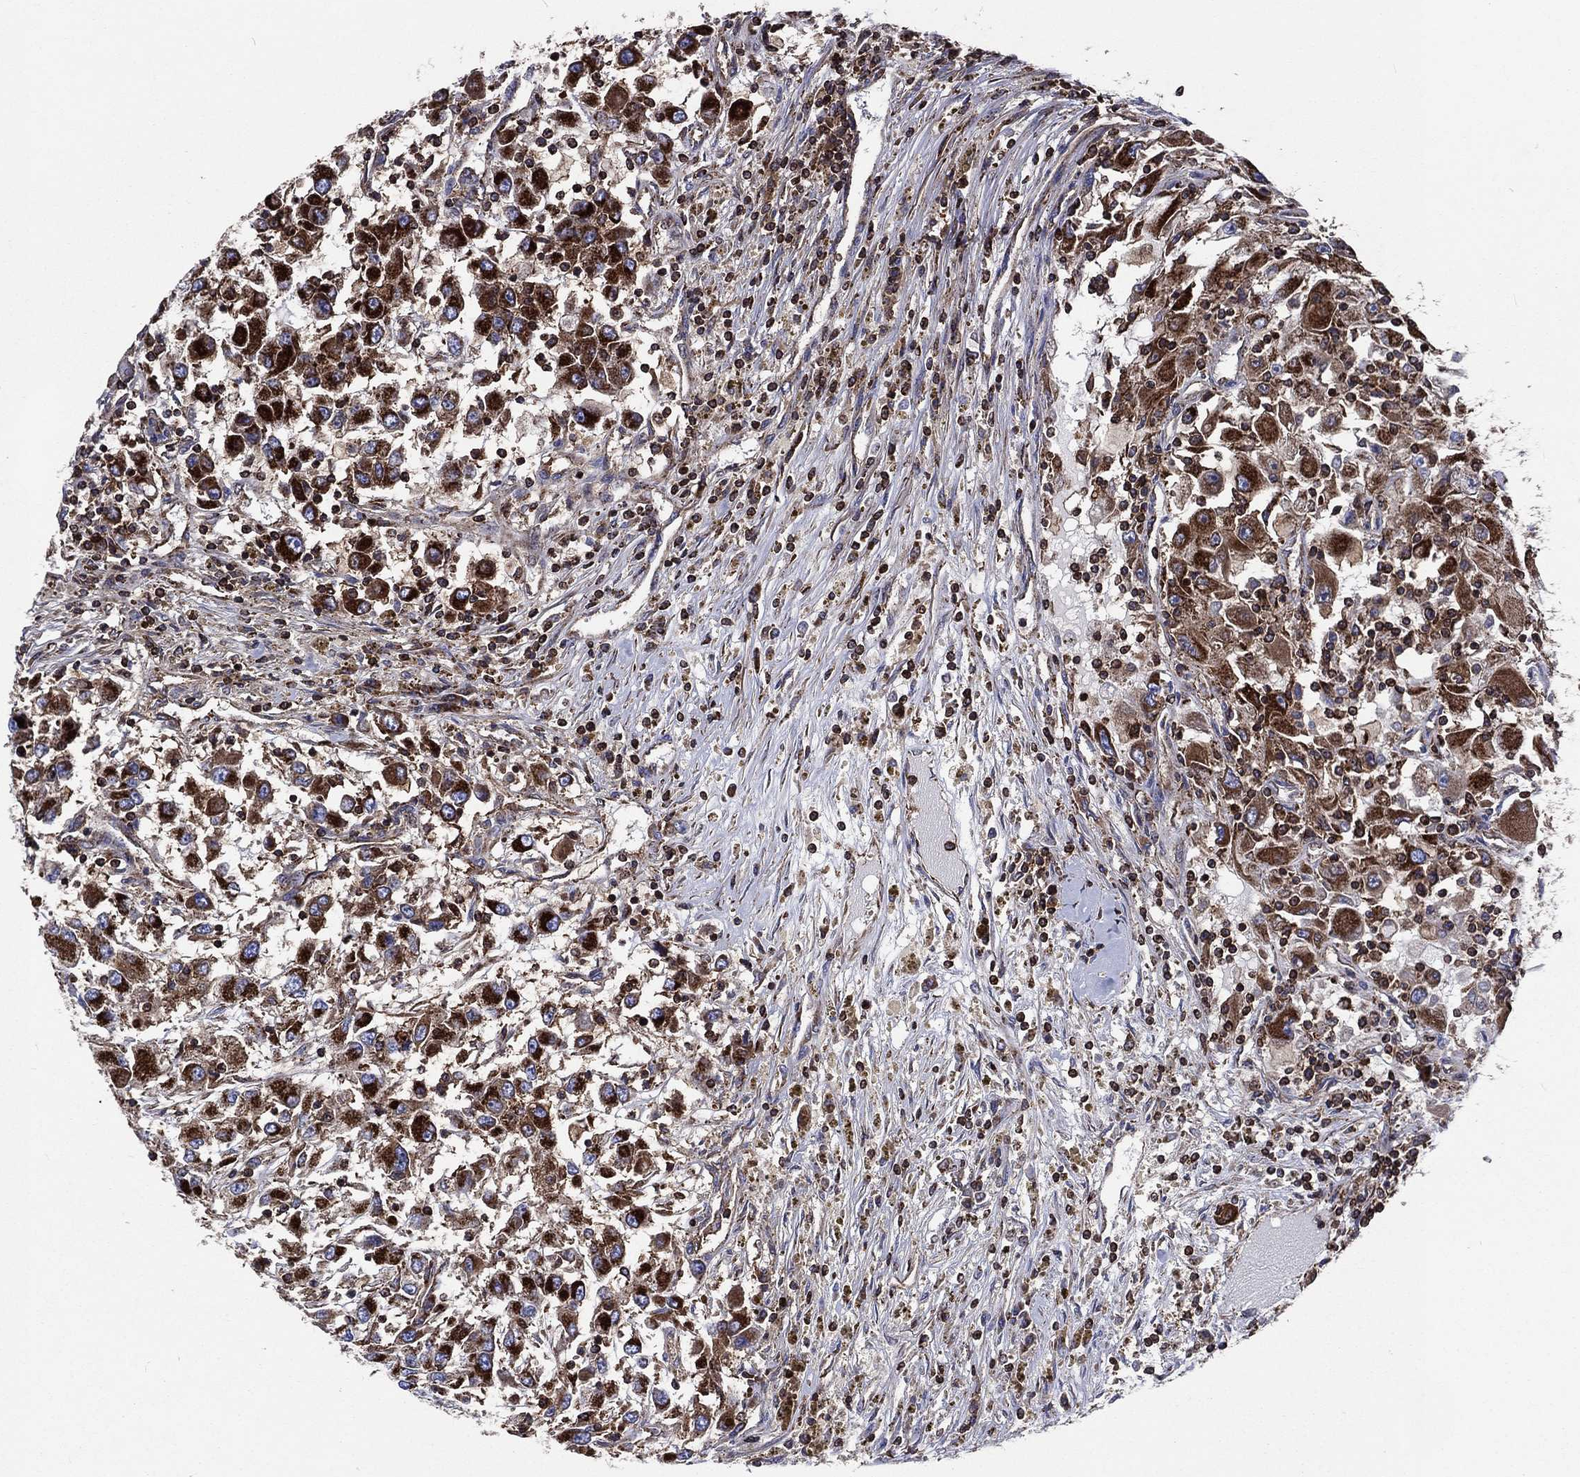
{"staining": {"intensity": "strong", "quantity": ">75%", "location": "cytoplasmic/membranous"}, "tissue": "renal cancer", "cell_type": "Tumor cells", "image_type": "cancer", "snomed": [{"axis": "morphology", "description": "Adenocarcinoma, NOS"}, {"axis": "topography", "description": "Kidney"}], "caption": "Renal adenocarcinoma stained with a brown dye reveals strong cytoplasmic/membranous positive expression in about >75% of tumor cells.", "gene": "ANKRD37", "patient": {"sex": "female", "age": 67}}